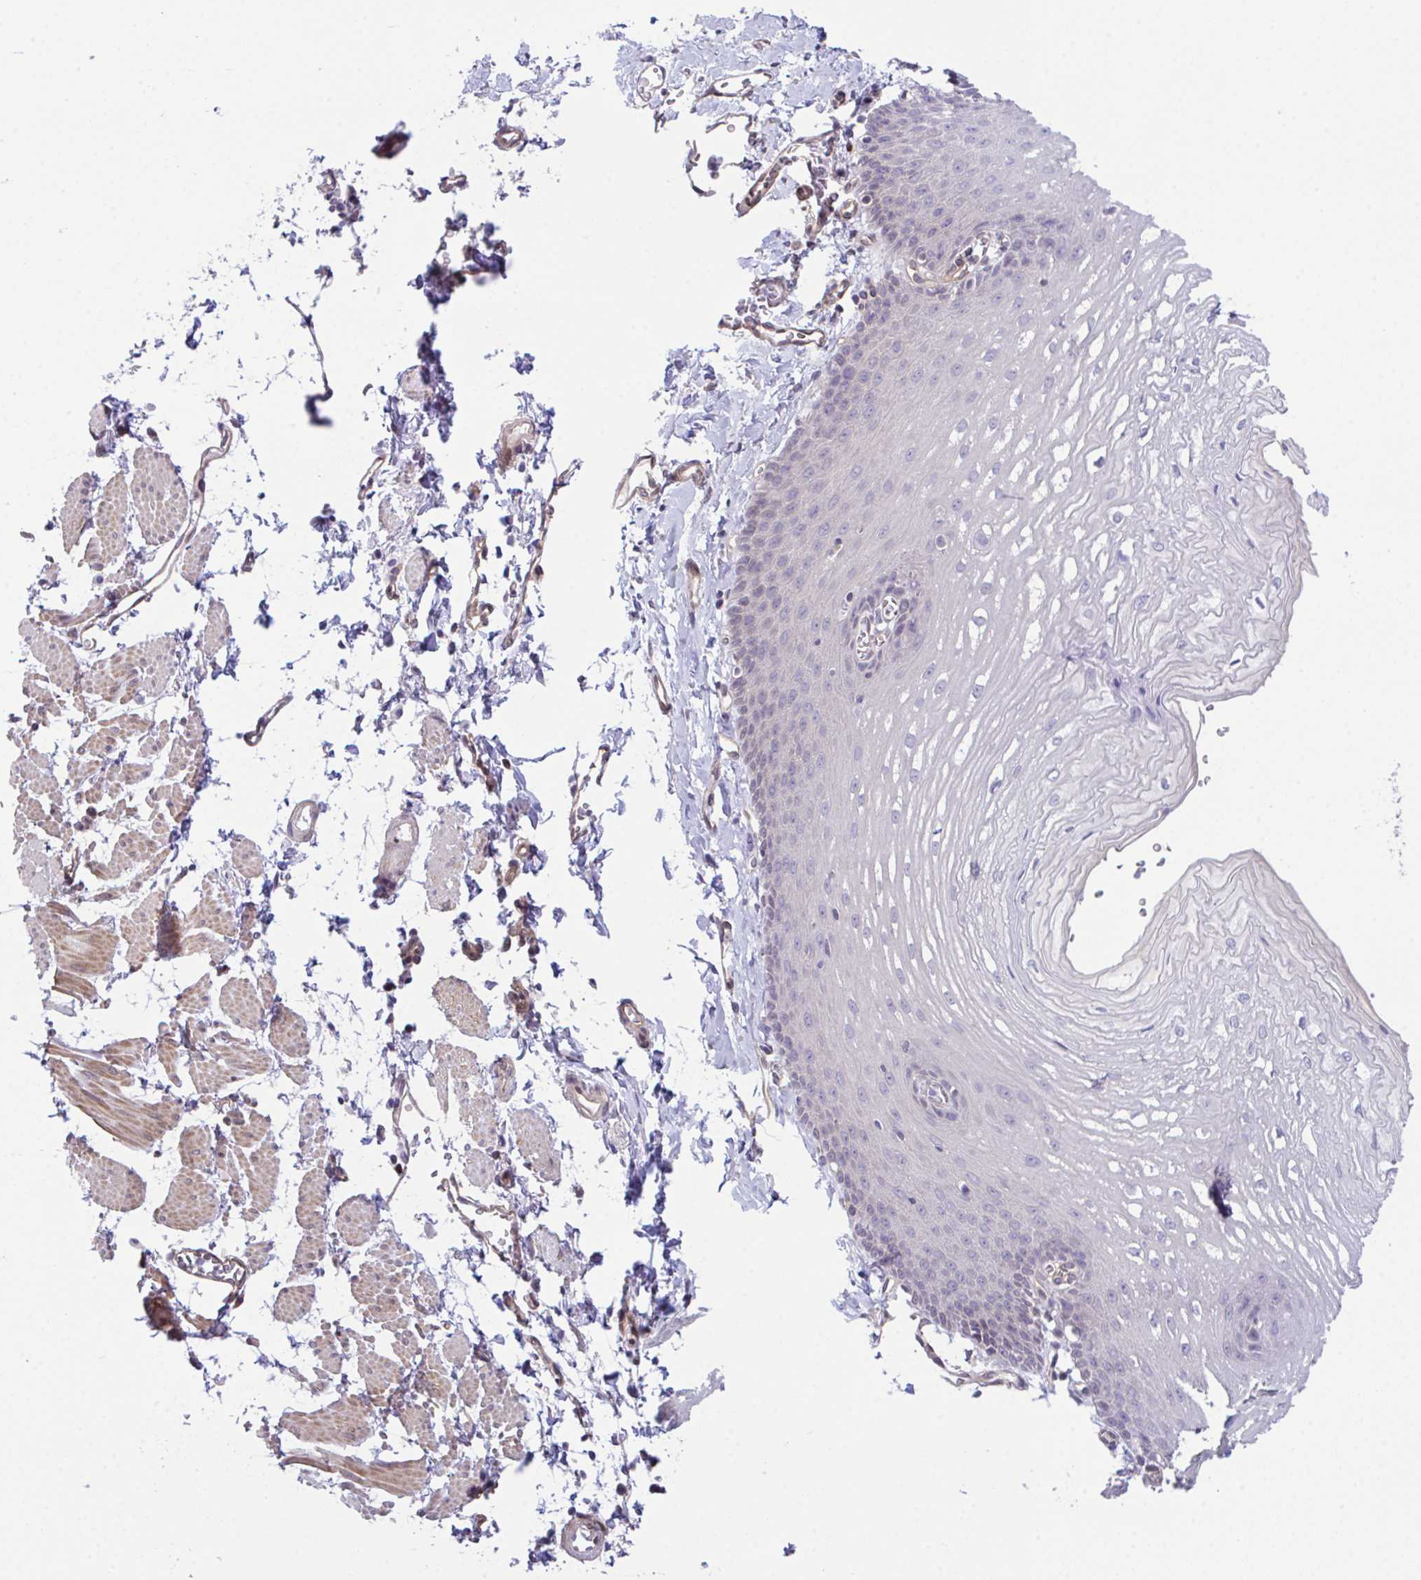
{"staining": {"intensity": "negative", "quantity": "none", "location": "none"}, "tissue": "esophagus", "cell_type": "Squamous epithelial cells", "image_type": "normal", "snomed": [{"axis": "morphology", "description": "Normal tissue, NOS"}, {"axis": "topography", "description": "Esophagus"}], "caption": "DAB immunohistochemical staining of benign human esophagus exhibits no significant staining in squamous epithelial cells. Brightfield microscopy of immunohistochemistry stained with DAB (brown) and hematoxylin (blue), captured at high magnification.", "gene": "ZBED3", "patient": {"sex": "male", "age": 70}}